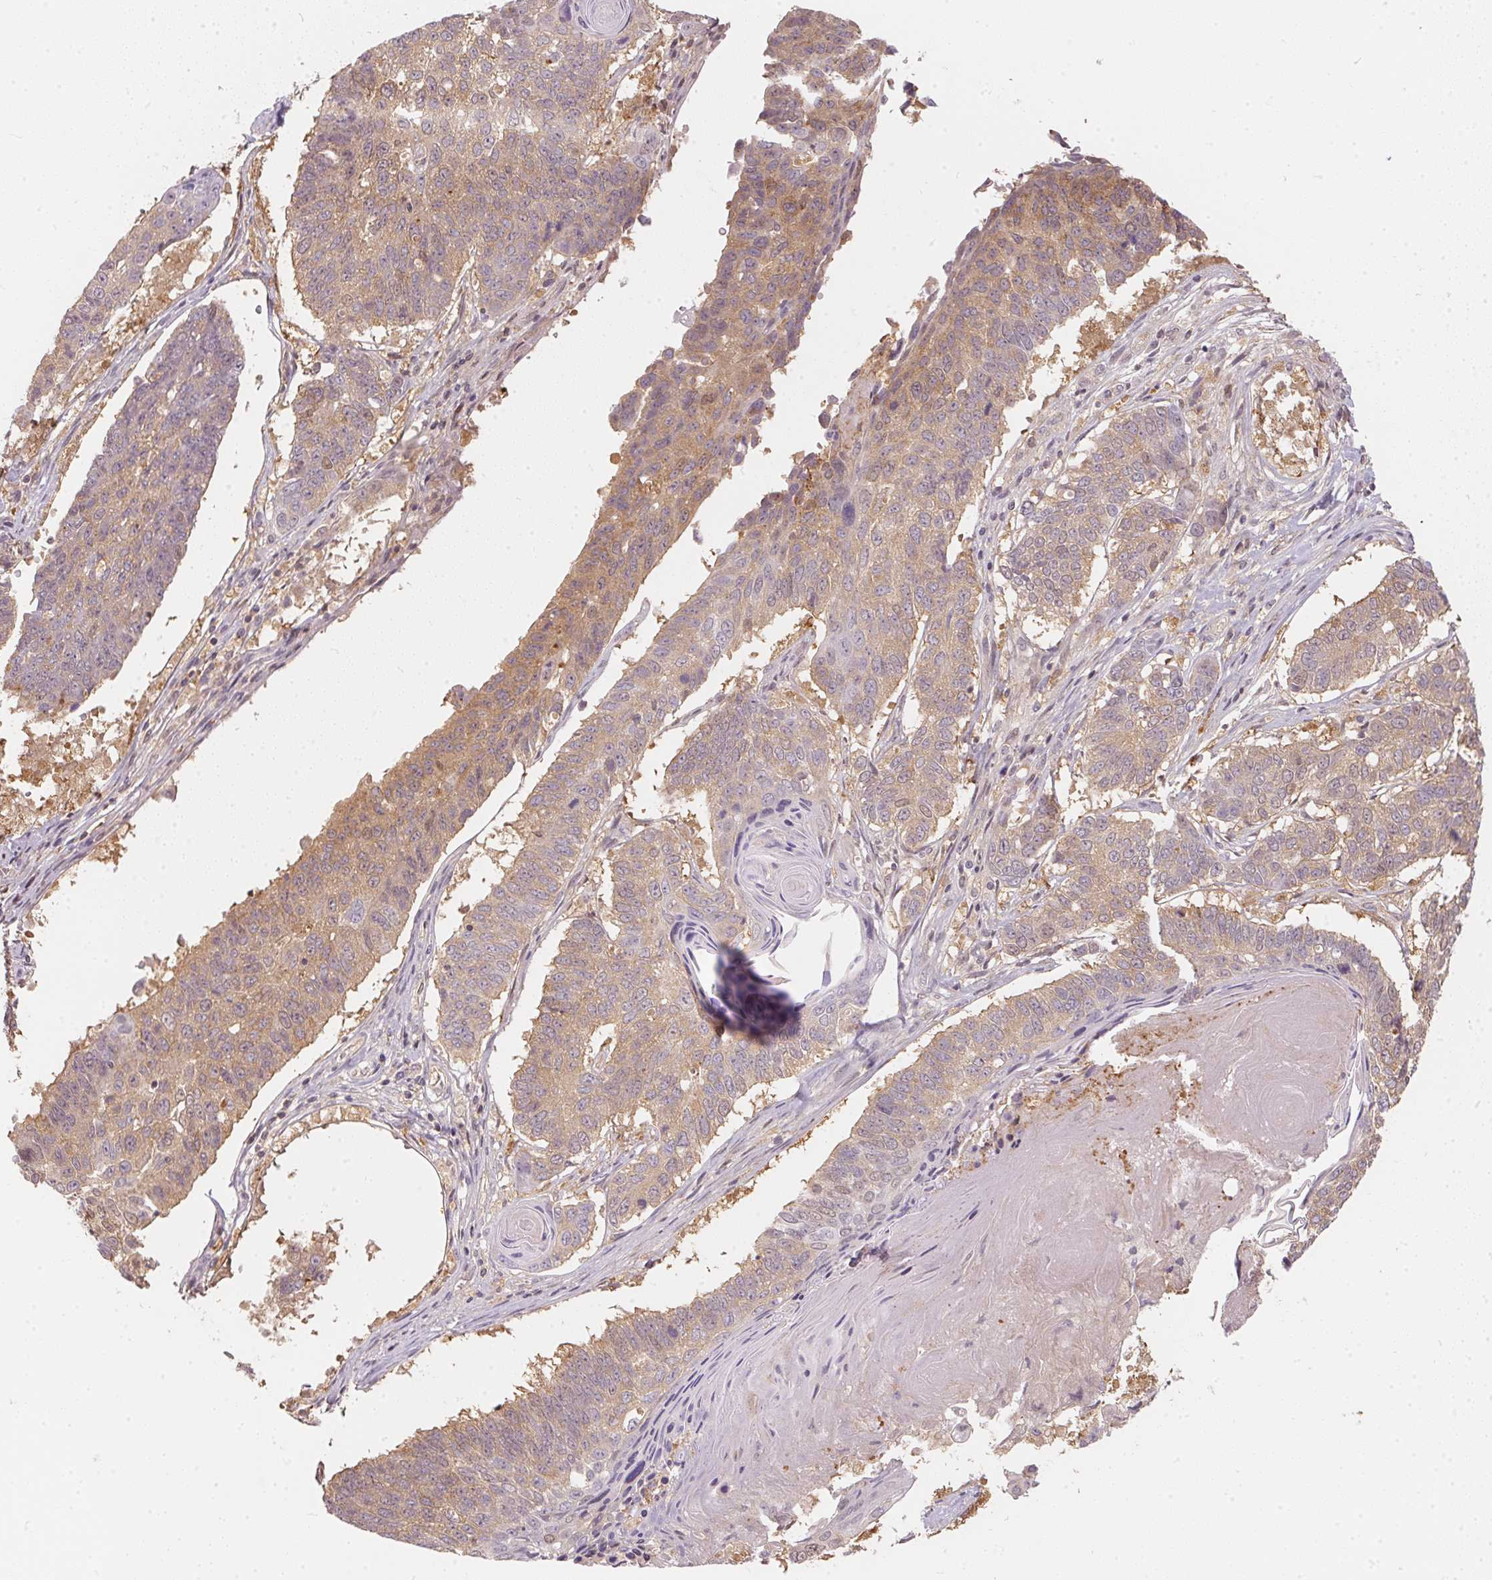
{"staining": {"intensity": "weak", "quantity": "25%-75%", "location": "cytoplasmic/membranous"}, "tissue": "lung cancer", "cell_type": "Tumor cells", "image_type": "cancer", "snomed": [{"axis": "morphology", "description": "Squamous cell carcinoma, NOS"}, {"axis": "topography", "description": "Lung"}], "caption": "A micrograph of human squamous cell carcinoma (lung) stained for a protein shows weak cytoplasmic/membranous brown staining in tumor cells. The protein is shown in brown color, while the nuclei are stained blue.", "gene": "BLMH", "patient": {"sex": "male", "age": 73}}